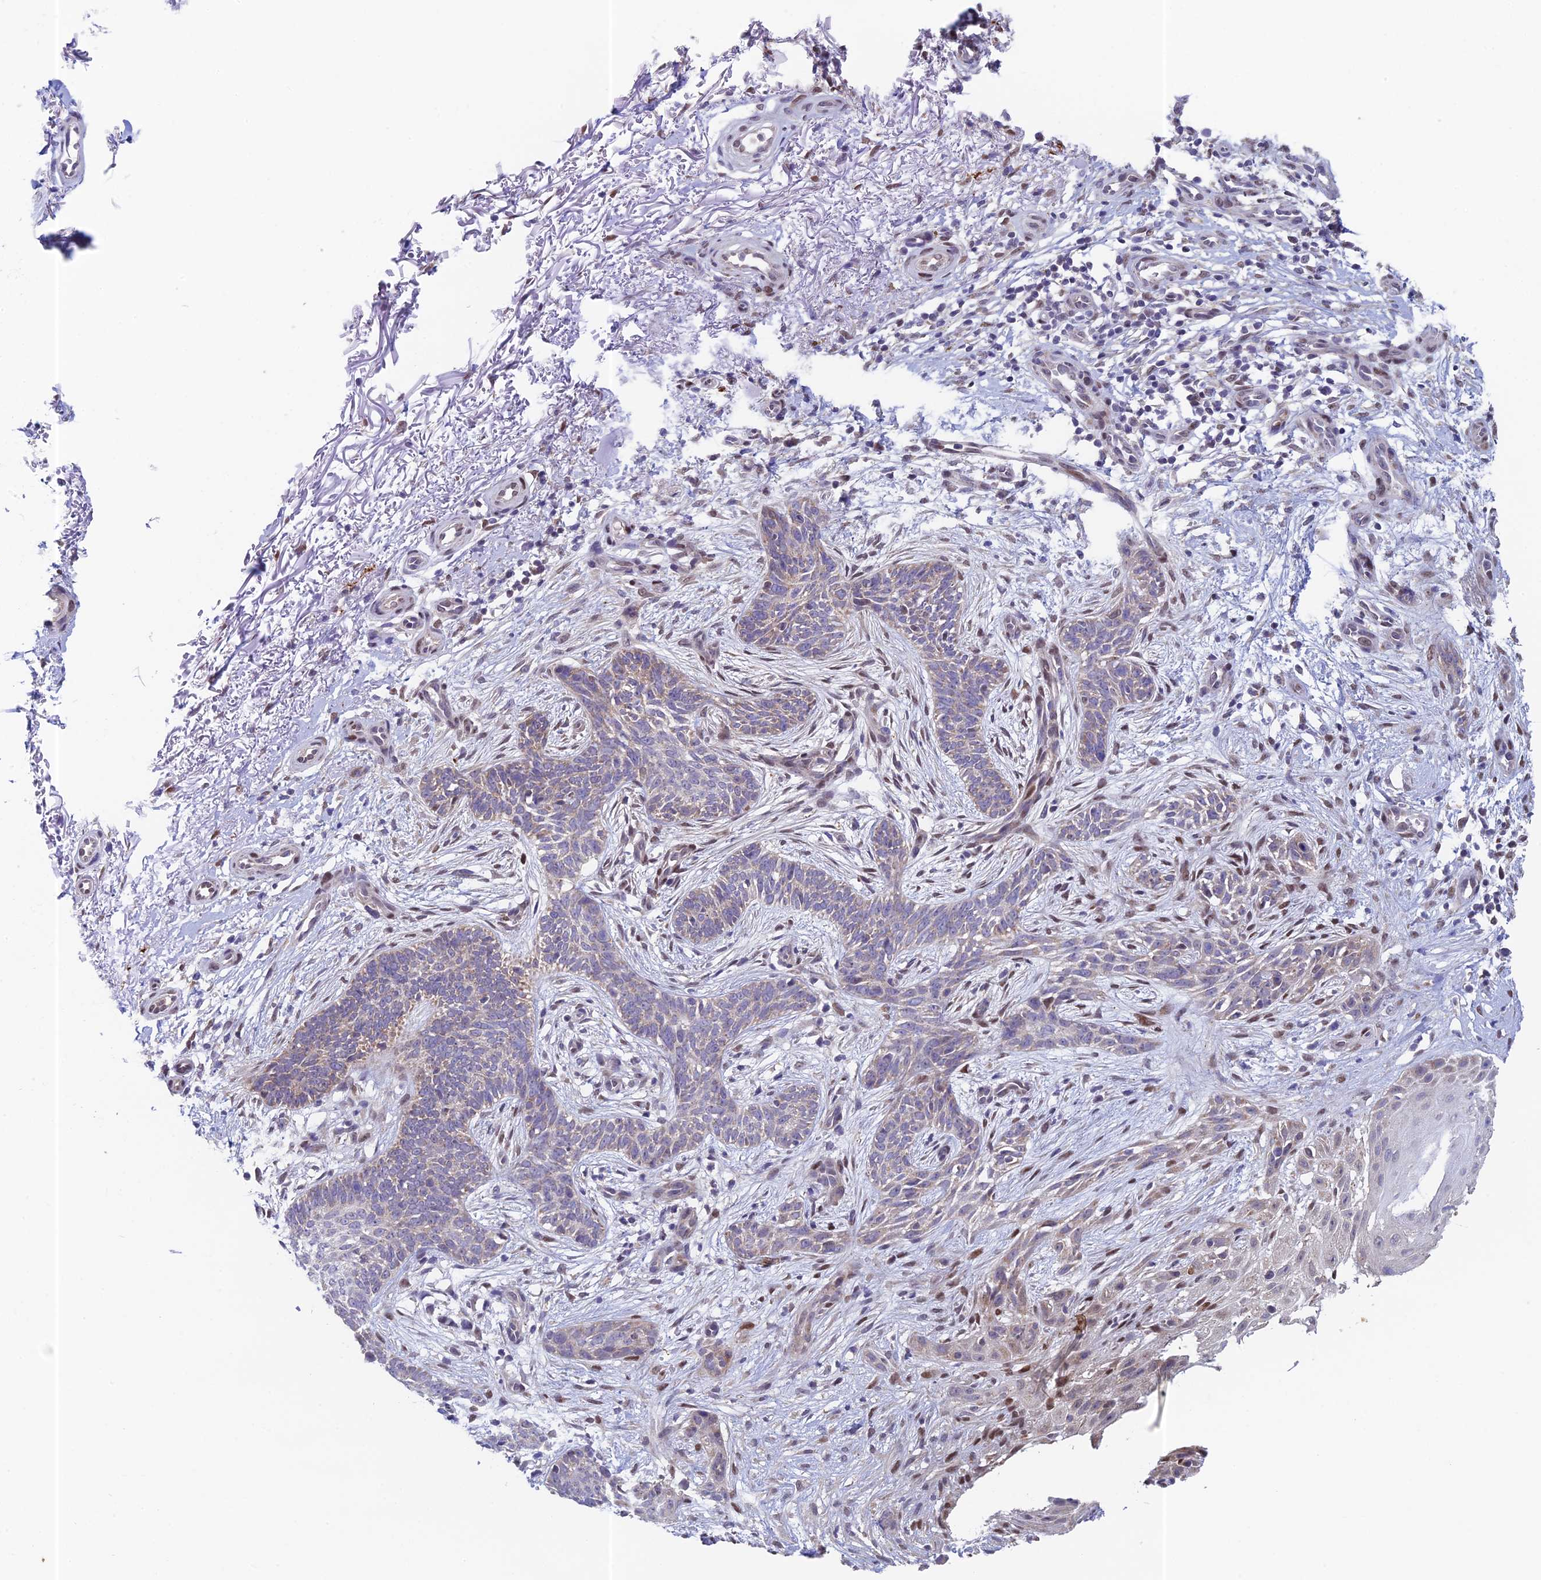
{"staining": {"intensity": "weak", "quantity": "<25%", "location": "cytoplasmic/membranous"}, "tissue": "skin cancer", "cell_type": "Tumor cells", "image_type": "cancer", "snomed": [{"axis": "morphology", "description": "Basal cell carcinoma"}, {"axis": "topography", "description": "Skin"}], "caption": "This is an IHC photomicrograph of skin cancer (basal cell carcinoma). There is no positivity in tumor cells.", "gene": "MRPL17", "patient": {"sex": "female", "age": 82}}